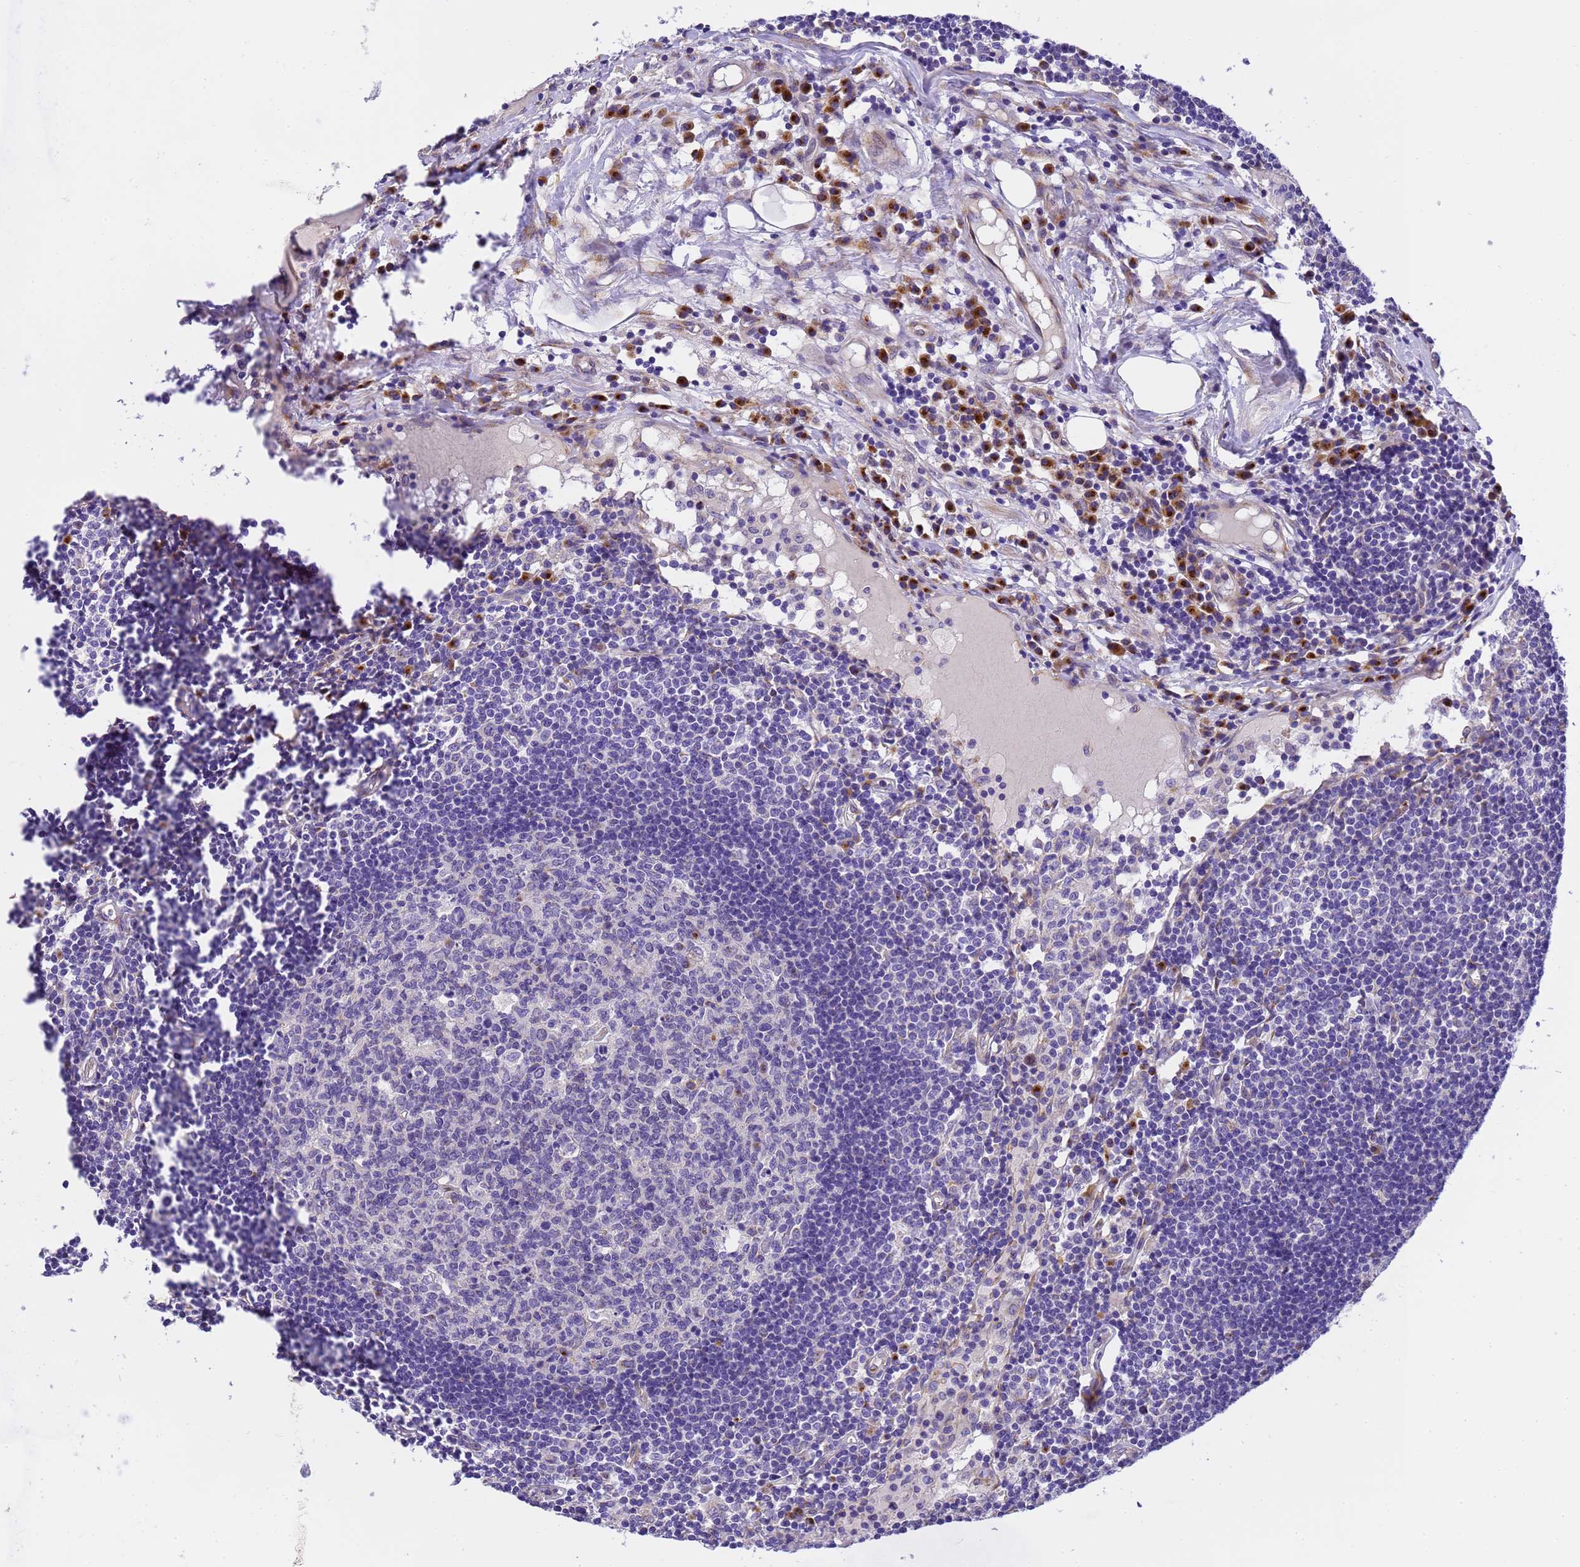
{"staining": {"intensity": "negative", "quantity": "none", "location": "none"}, "tissue": "lymph node", "cell_type": "Germinal center cells", "image_type": "normal", "snomed": [{"axis": "morphology", "description": "Normal tissue, NOS"}, {"axis": "topography", "description": "Lymph node"}], "caption": "An immunohistochemistry image of normal lymph node is shown. There is no staining in germinal center cells of lymph node.", "gene": "RHBDD3", "patient": {"sex": "female", "age": 55}}